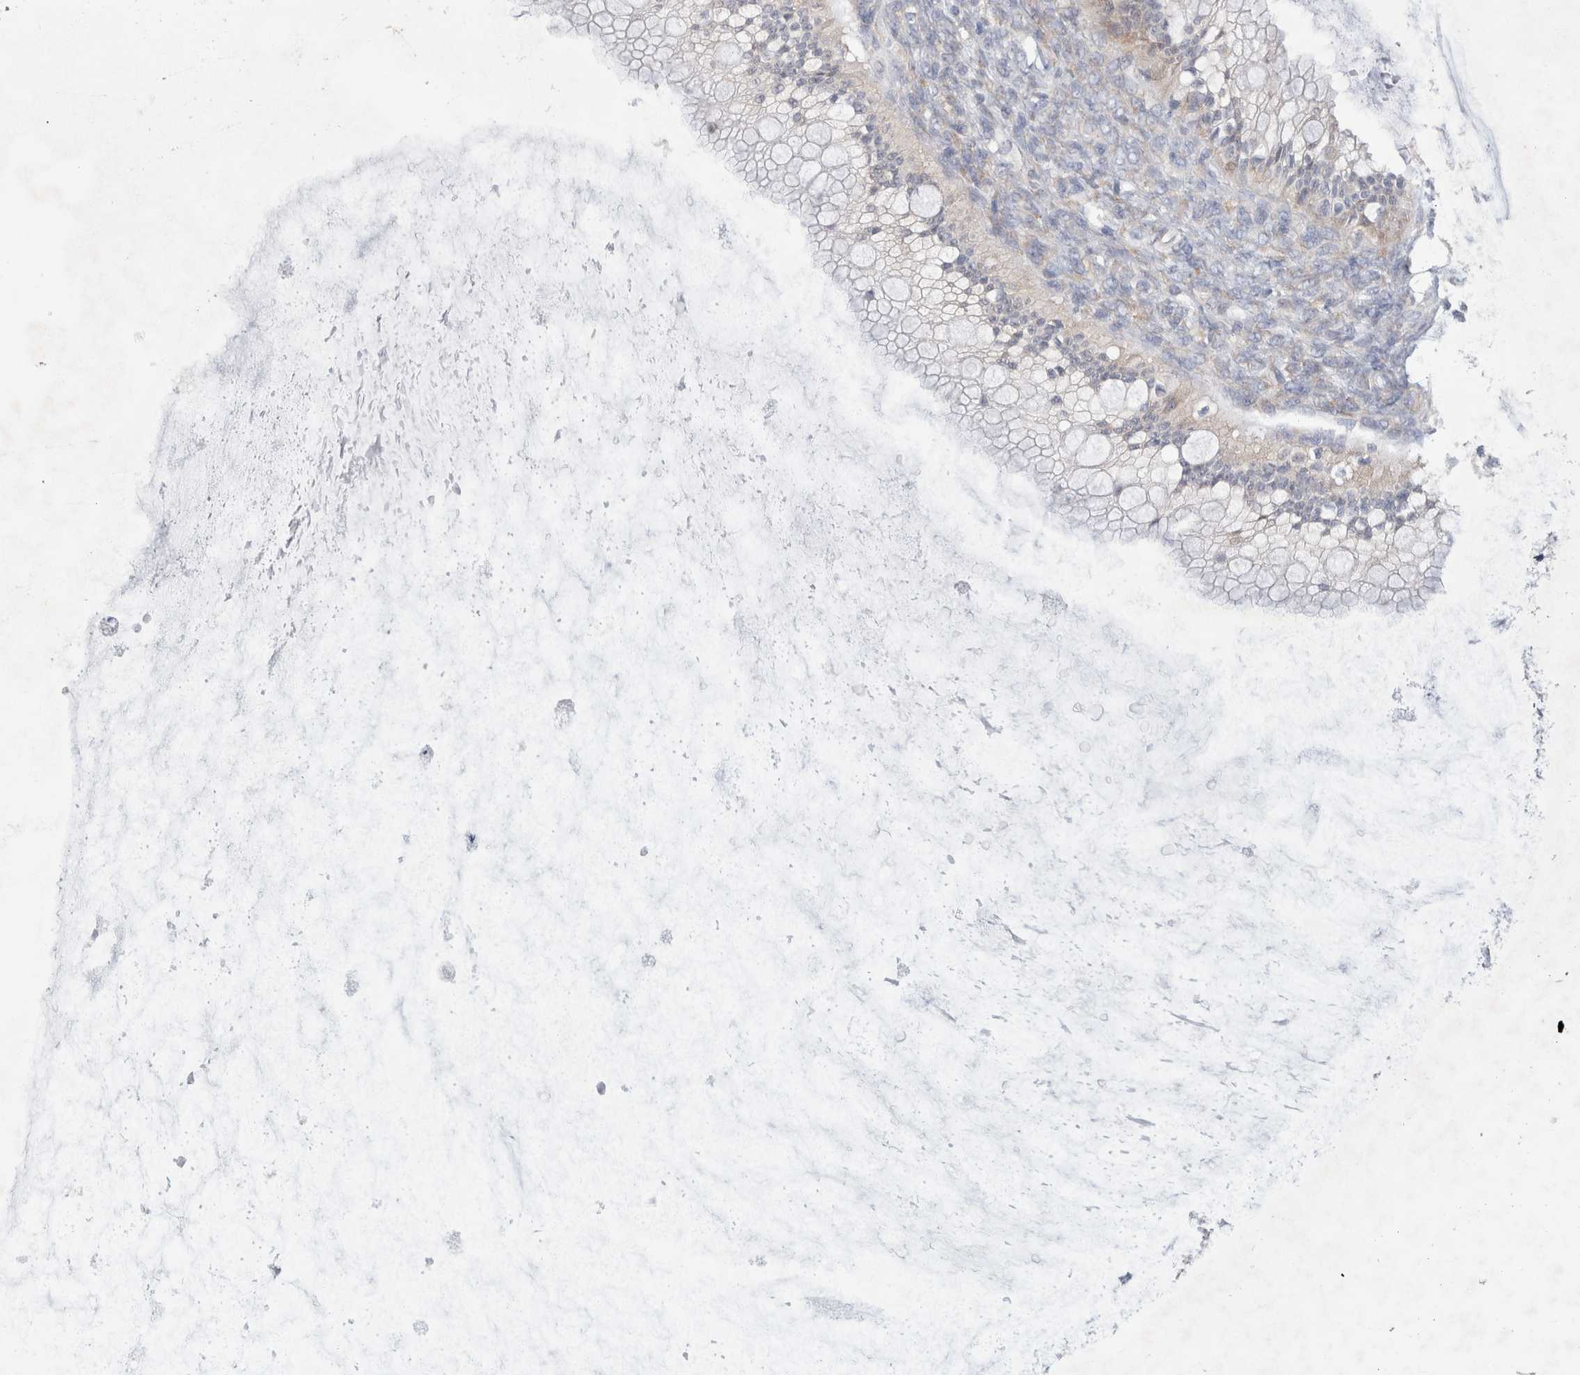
{"staining": {"intensity": "weak", "quantity": "<25%", "location": "cytoplasmic/membranous"}, "tissue": "ovarian cancer", "cell_type": "Tumor cells", "image_type": "cancer", "snomed": [{"axis": "morphology", "description": "Cystadenocarcinoma, mucinous, NOS"}, {"axis": "topography", "description": "Ovary"}], "caption": "This is an immunohistochemistry (IHC) histopathology image of ovarian mucinous cystadenocarcinoma. There is no expression in tumor cells.", "gene": "ZNF23", "patient": {"sex": "female", "age": 57}}